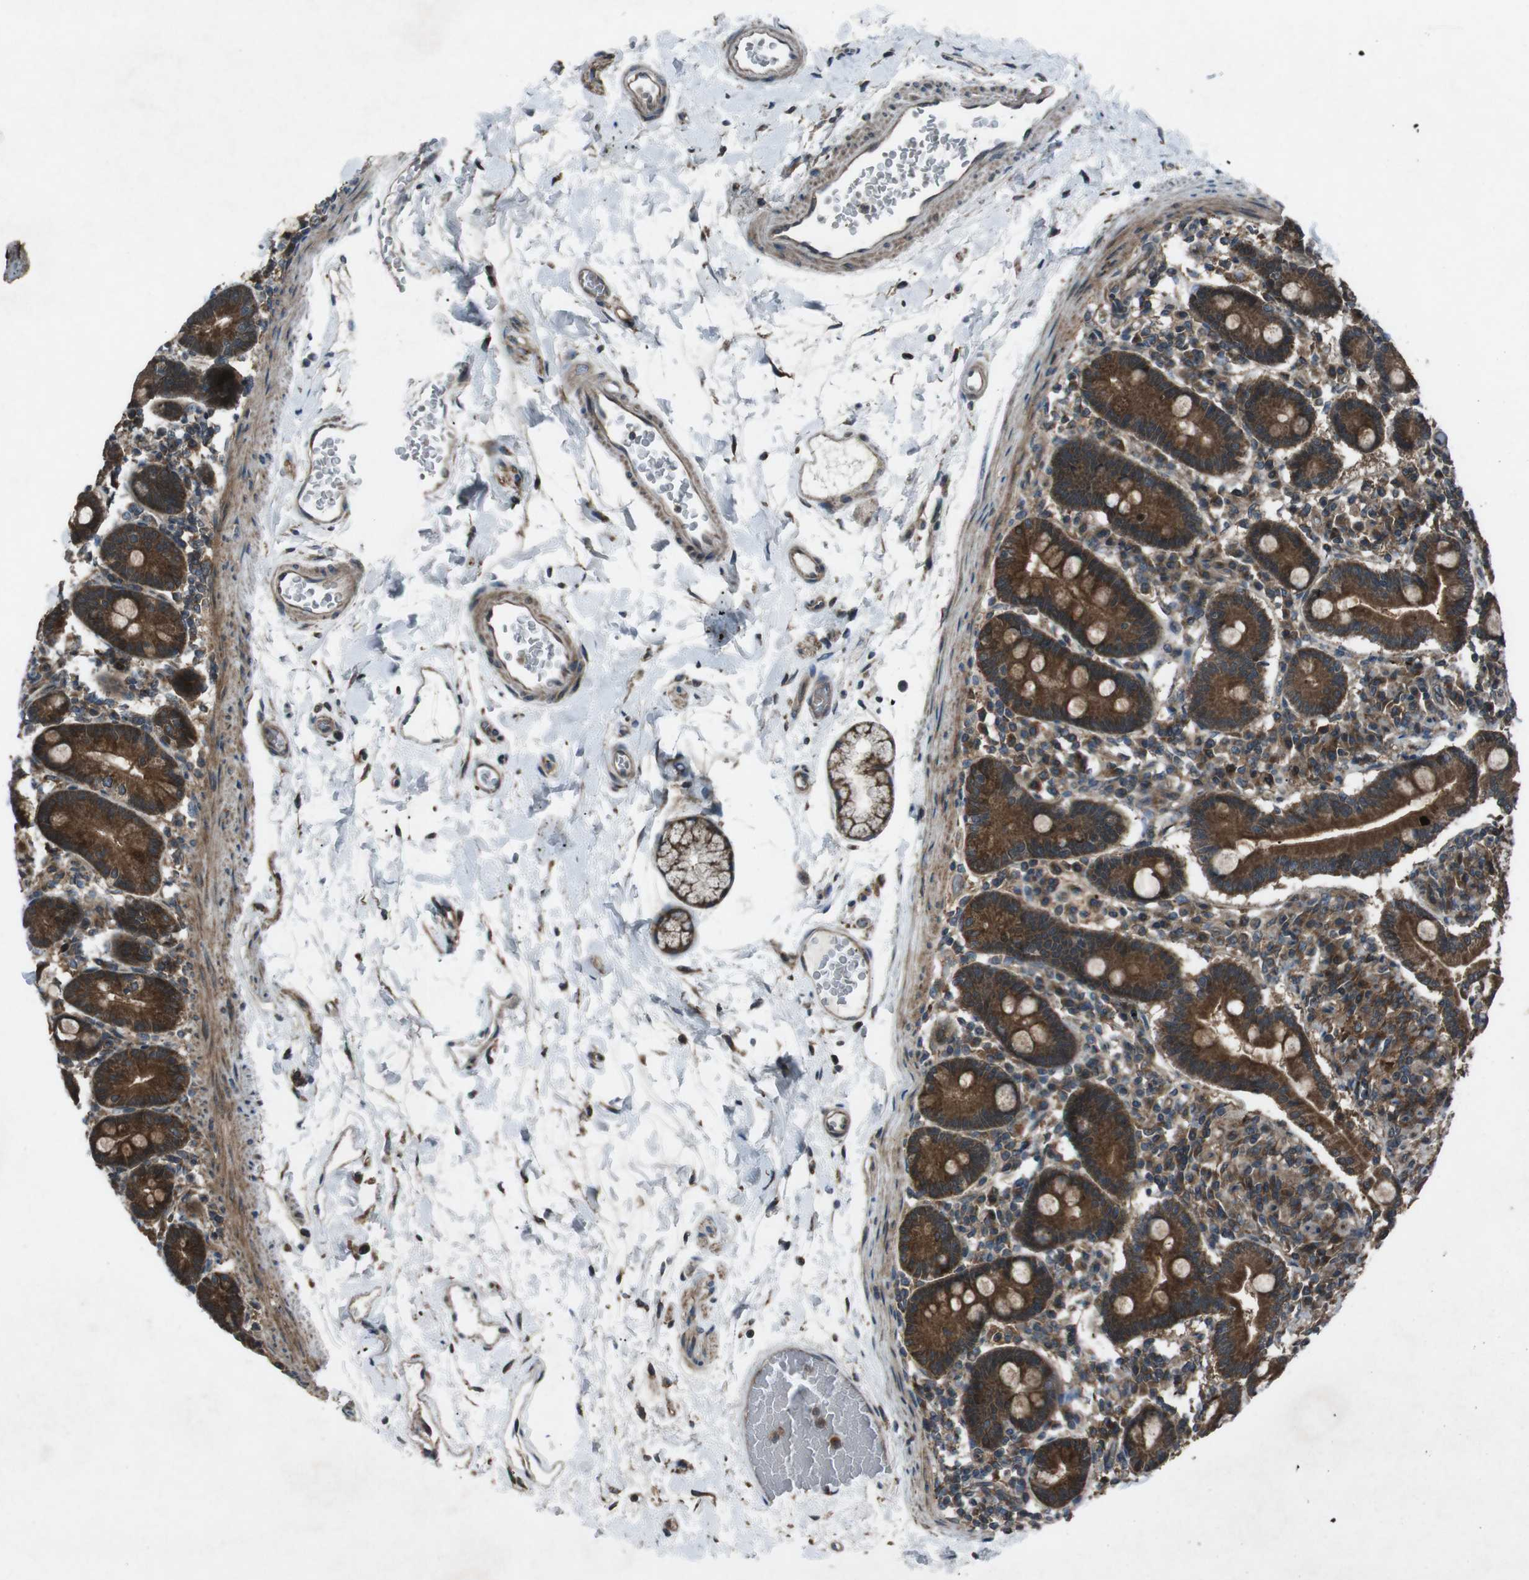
{"staining": {"intensity": "strong", "quantity": ">75%", "location": "cytoplasmic/membranous"}, "tissue": "duodenum", "cell_type": "Glandular cells", "image_type": "normal", "snomed": [{"axis": "morphology", "description": "Normal tissue, NOS"}, {"axis": "topography", "description": "Duodenum"}], "caption": "Glandular cells exhibit high levels of strong cytoplasmic/membranous expression in about >75% of cells in benign human duodenum. (Stains: DAB in brown, nuclei in blue, Microscopy: brightfield microscopy at high magnification).", "gene": "SLC27A4", "patient": {"sex": "male", "age": 54}}